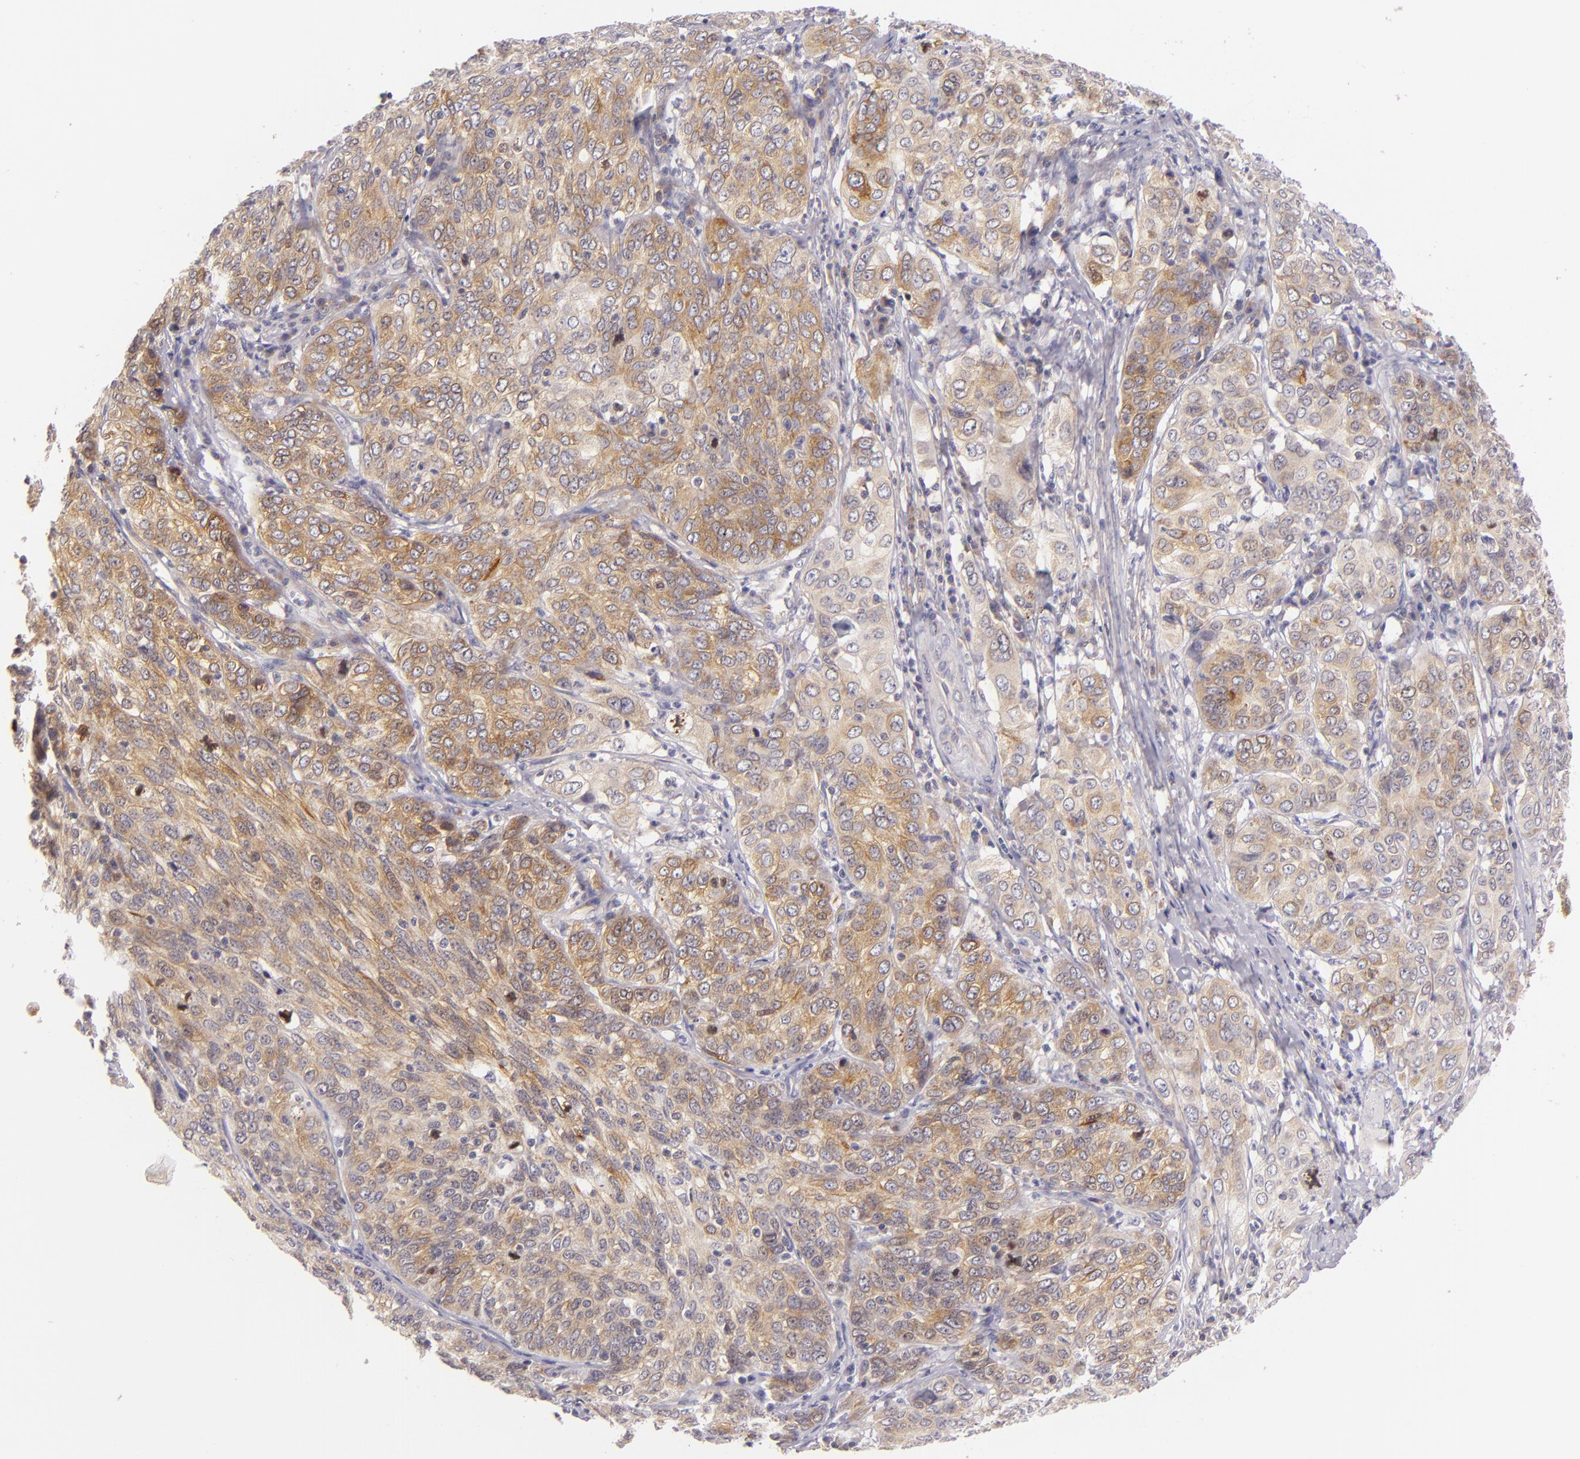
{"staining": {"intensity": "moderate", "quantity": ">75%", "location": "cytoplasmic/membranous"}, "tissue": "cervical cancer", "cell_type": "Tumor cells", "image_type": "cancer", "snomed": [{"axis": "morphology", "description": "Squamous cell carcinoma, NOS"}, {"axis": "topography", "description": "Cervix"}], "caption": "Immunohistochemistry photomicrograph of human cervical cancer (squamous cell carcinoma) stained for a protein (brown), which shows medium levels of moderate cytoplasmic/membranous staining in about >75% of tumor cells.", "gene": "UPF3B", "patient": {"sex": "female", "age": 38}}